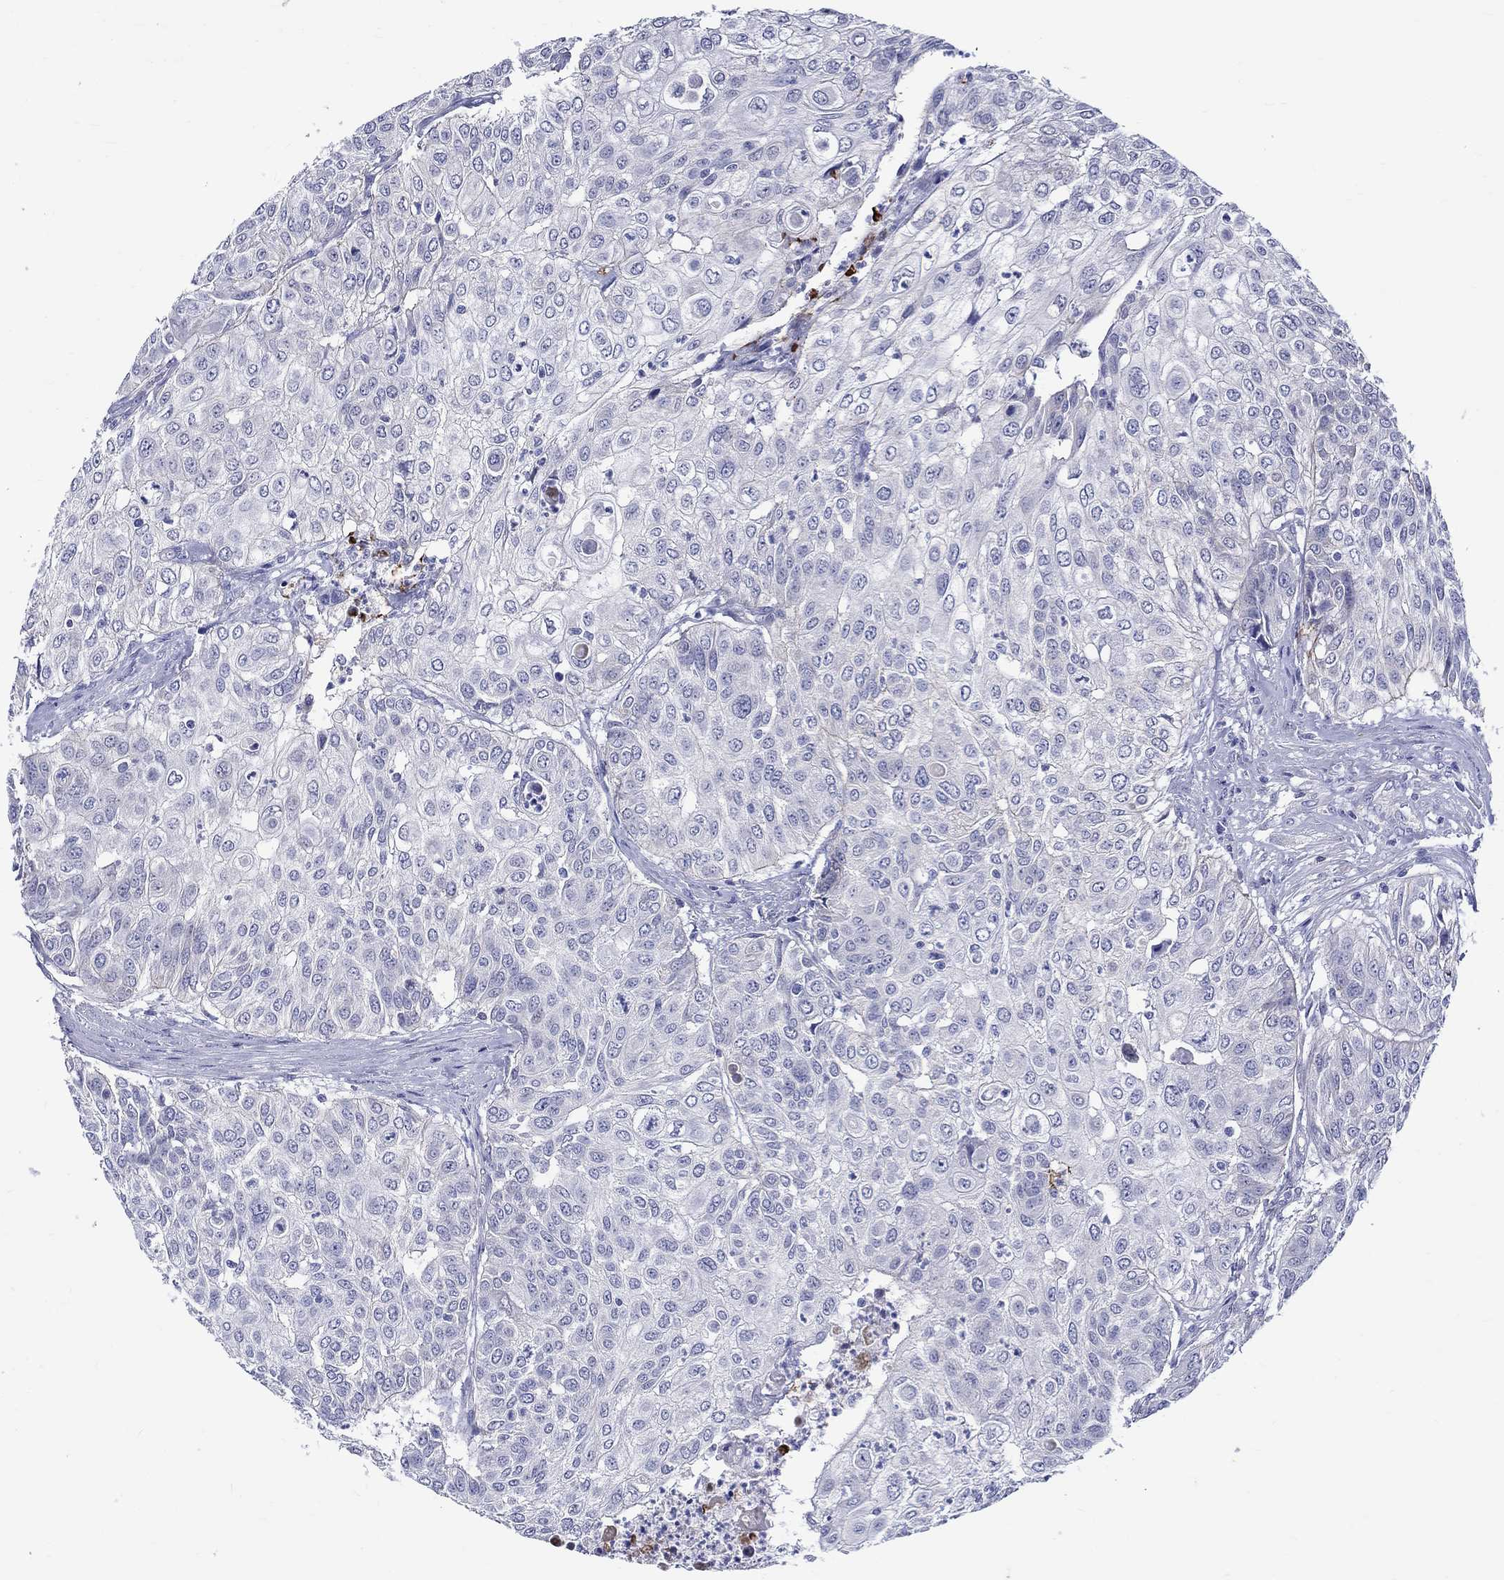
{"staining": {"intensity": "negative", "quantity": "none", "location": "none"}, "tissue": "urothelial cancer", "cell_type": "Tumor cells", "image_type": "cancer", "snomed": [{"axis": "morphology", "description": "Urothelial carcinoma, High grade"}, {"axis": "topography", "description": "Urinary bladder"}], "caption": "A photomicrograph of human urothelial cancer is negative for staining in tumor cells. The staining was performed using DAB to visualize the protein expression in brown, while the nuclei were stained in blue with hematoxylin (Magnification: 20x).", "gene": "SH2D7", "patient": {"sex": "female", "age": 79}}